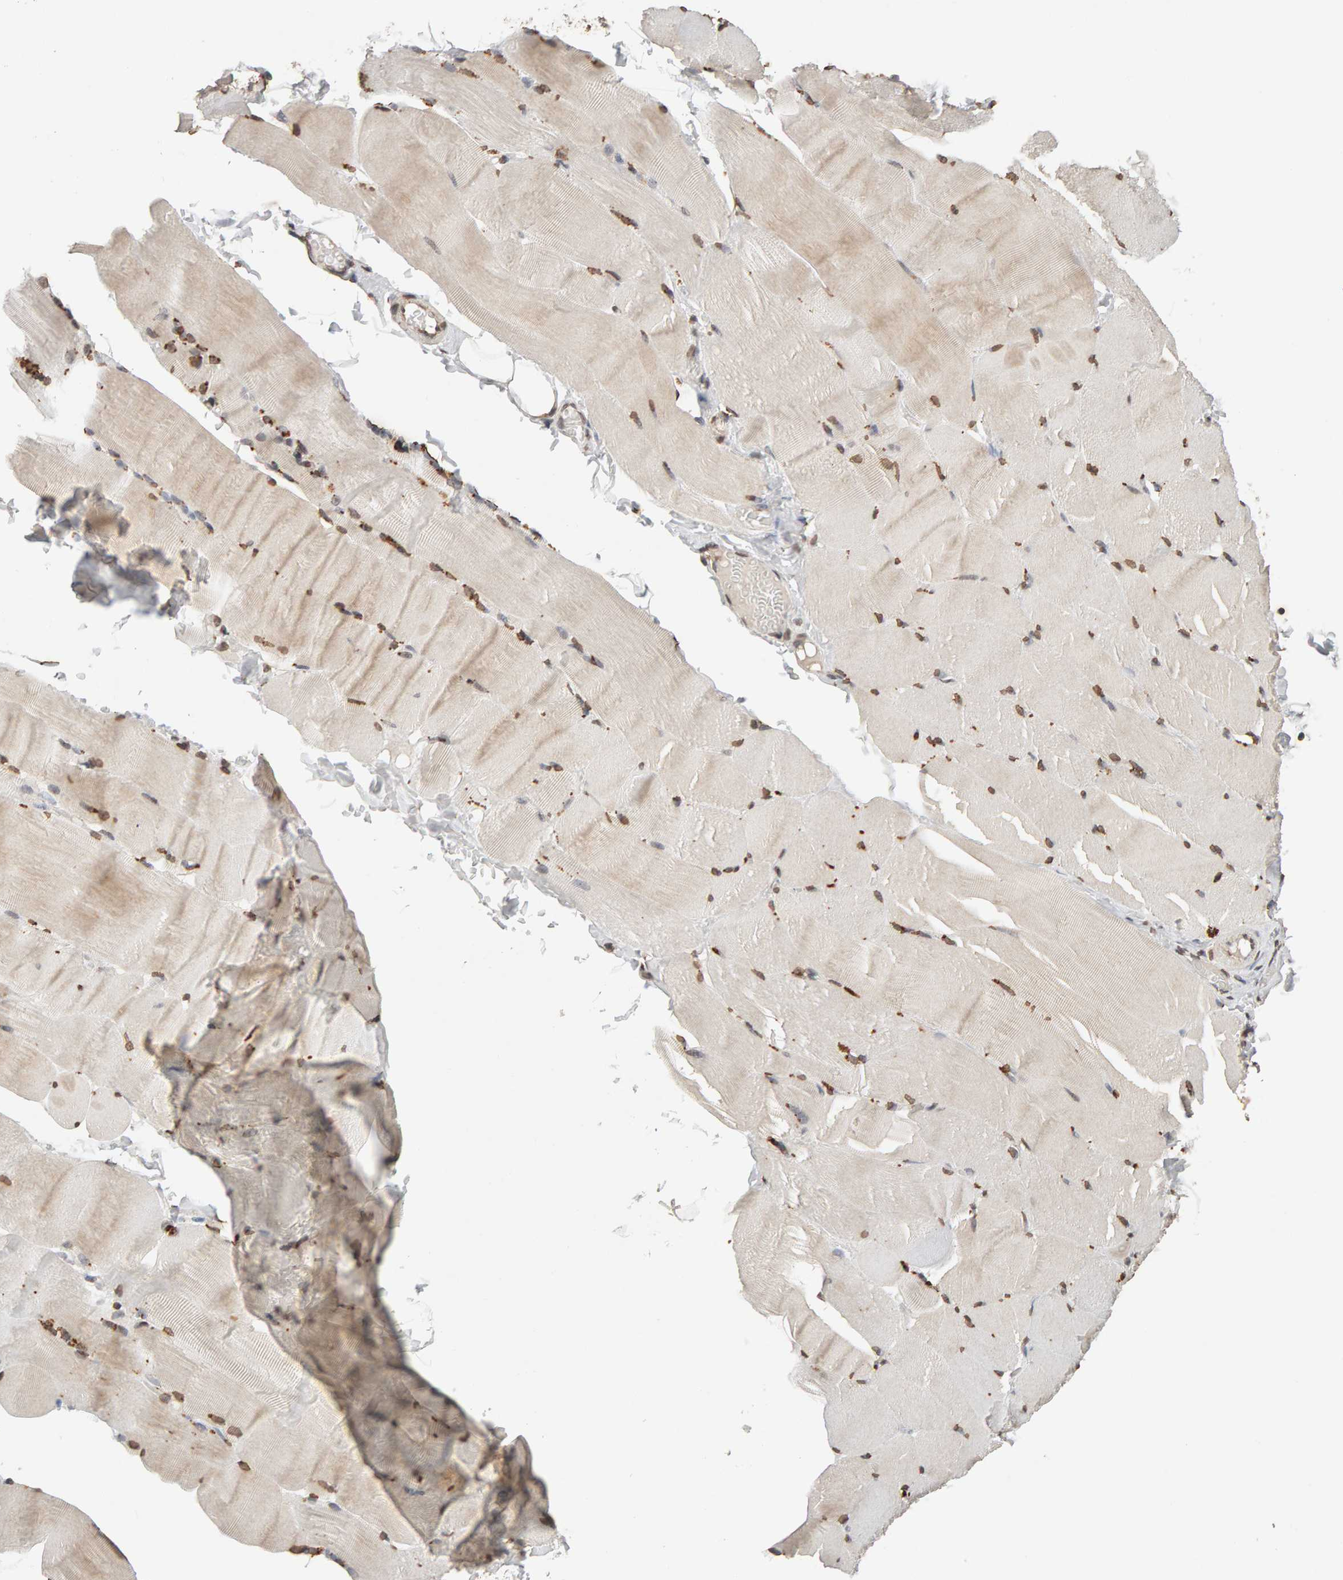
{"staining": {"intensity": "moderate", "quantity": ">75%", "location": "nuclear"}, "tissue": "skeletal muscle", "cell_type": "Myocytes", "image_type": "normal", "snomed": [{"axis": "morphology", "description": "Normal tissue, NOS"}, {"axis": "topography", "description": "Skin"}, {"axis": "topography", "description": "Skeletal muscle"}], "caption": "Immunohistochemistry (IHC) of unremarkable skeletal muscle shows medium levels of moderate nuclear positivity in about >75% of myocytes.", "gene": "DNAJB5", "patient": {"sex": "male", "age": 83}}